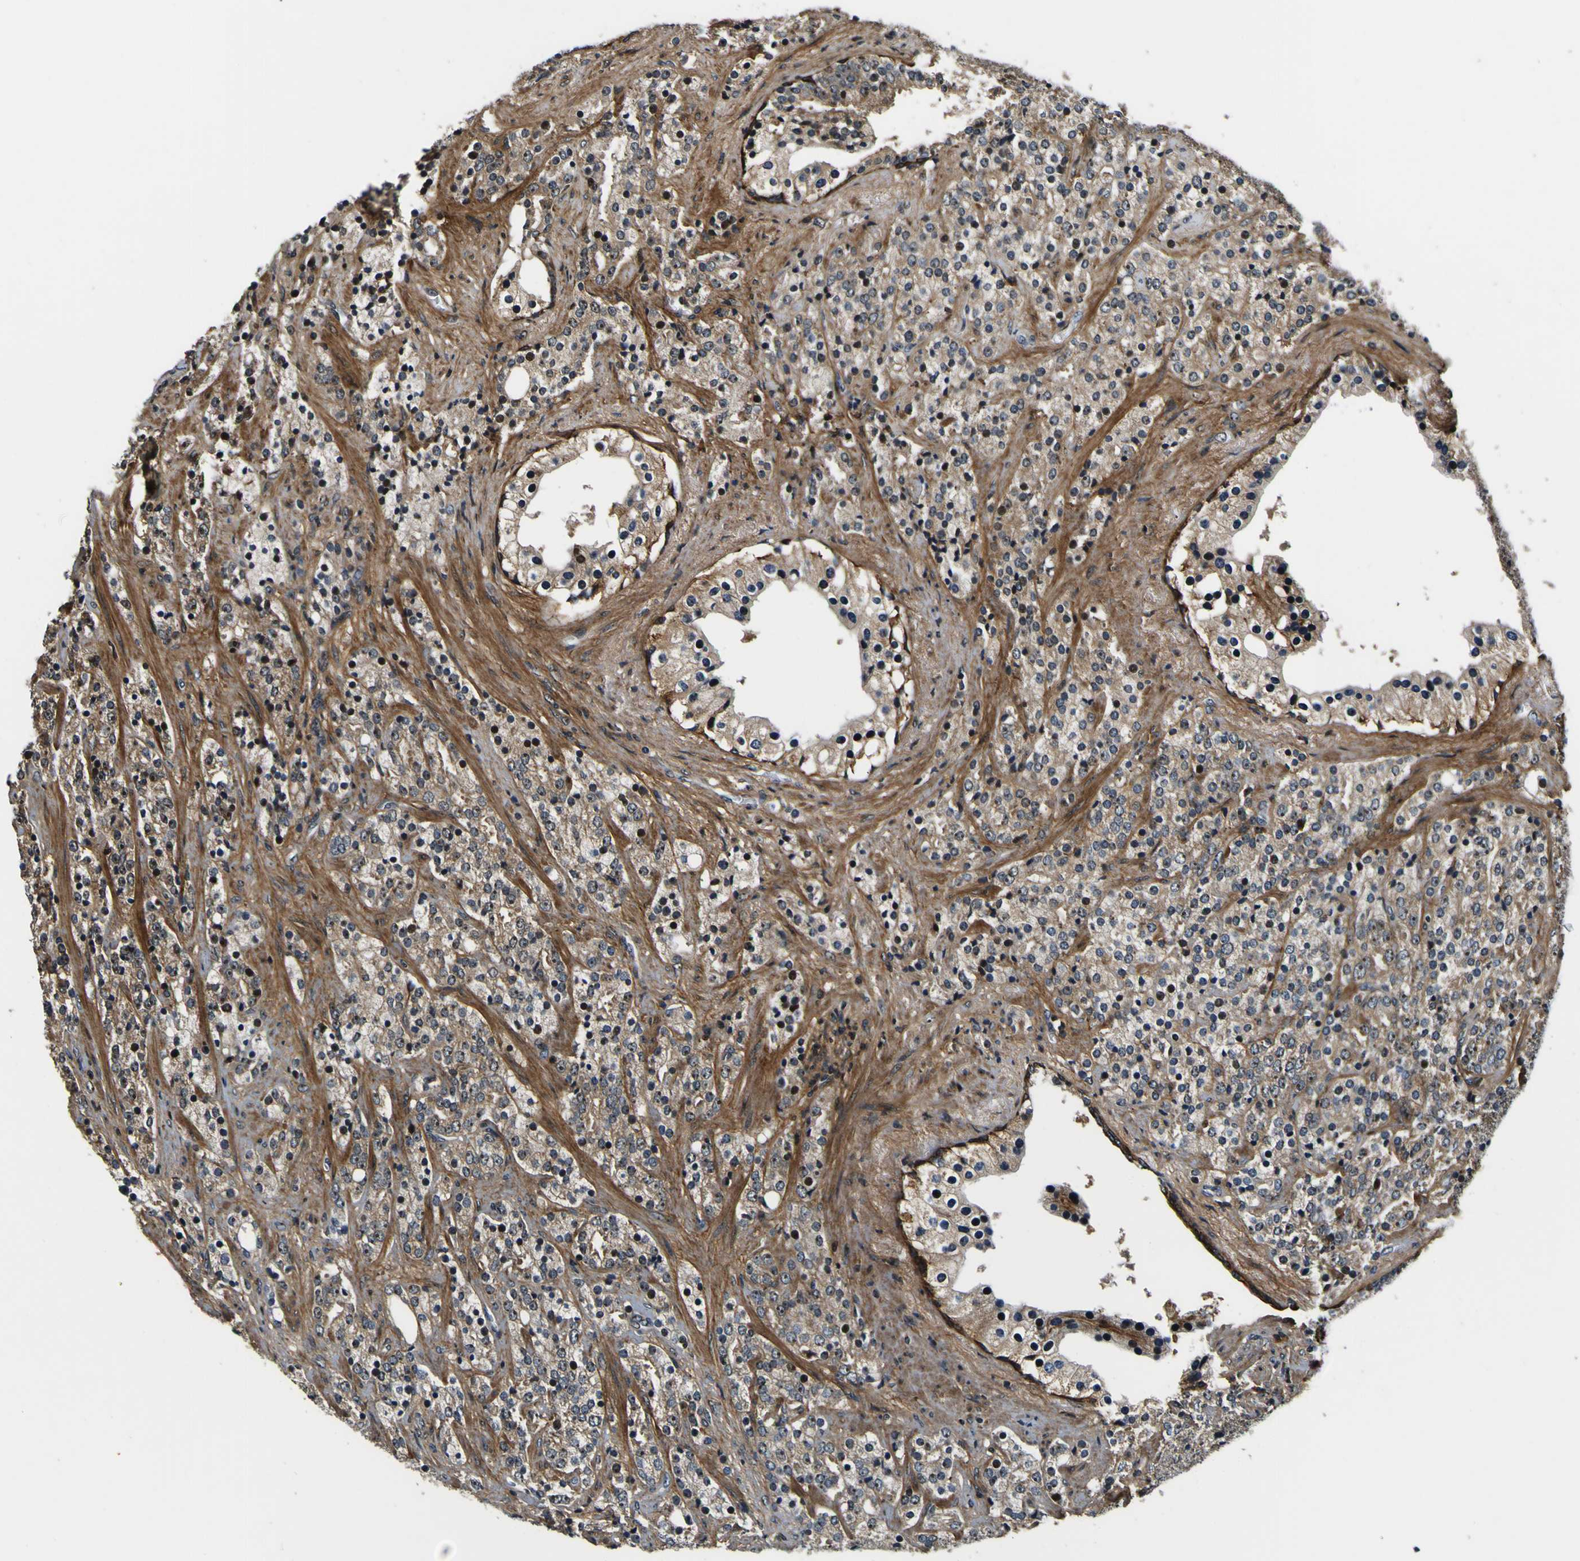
{"staining": {"intensity": "weak", "quantity": ">75%", "location": "cytoplasmic/membranous,nuclear"}, "tissue": "prostate cancer", "cell_type": "Tumor cells", "image_type": "cancer", "snomed": [{"axis": "morphology", "description": "Adenocarcinoma, High grade"}, {"axis": "topography", "description": "Prostate"}], "caption": "Immunohistochemistry (IHC) of prostate cancer demonstrates low levels of weak cytoplasmic/membranous and nuclear positivity in about >75% of tumor cells.", "gene": "LRP4", "patient": {"sex": "male", "age": 71}}